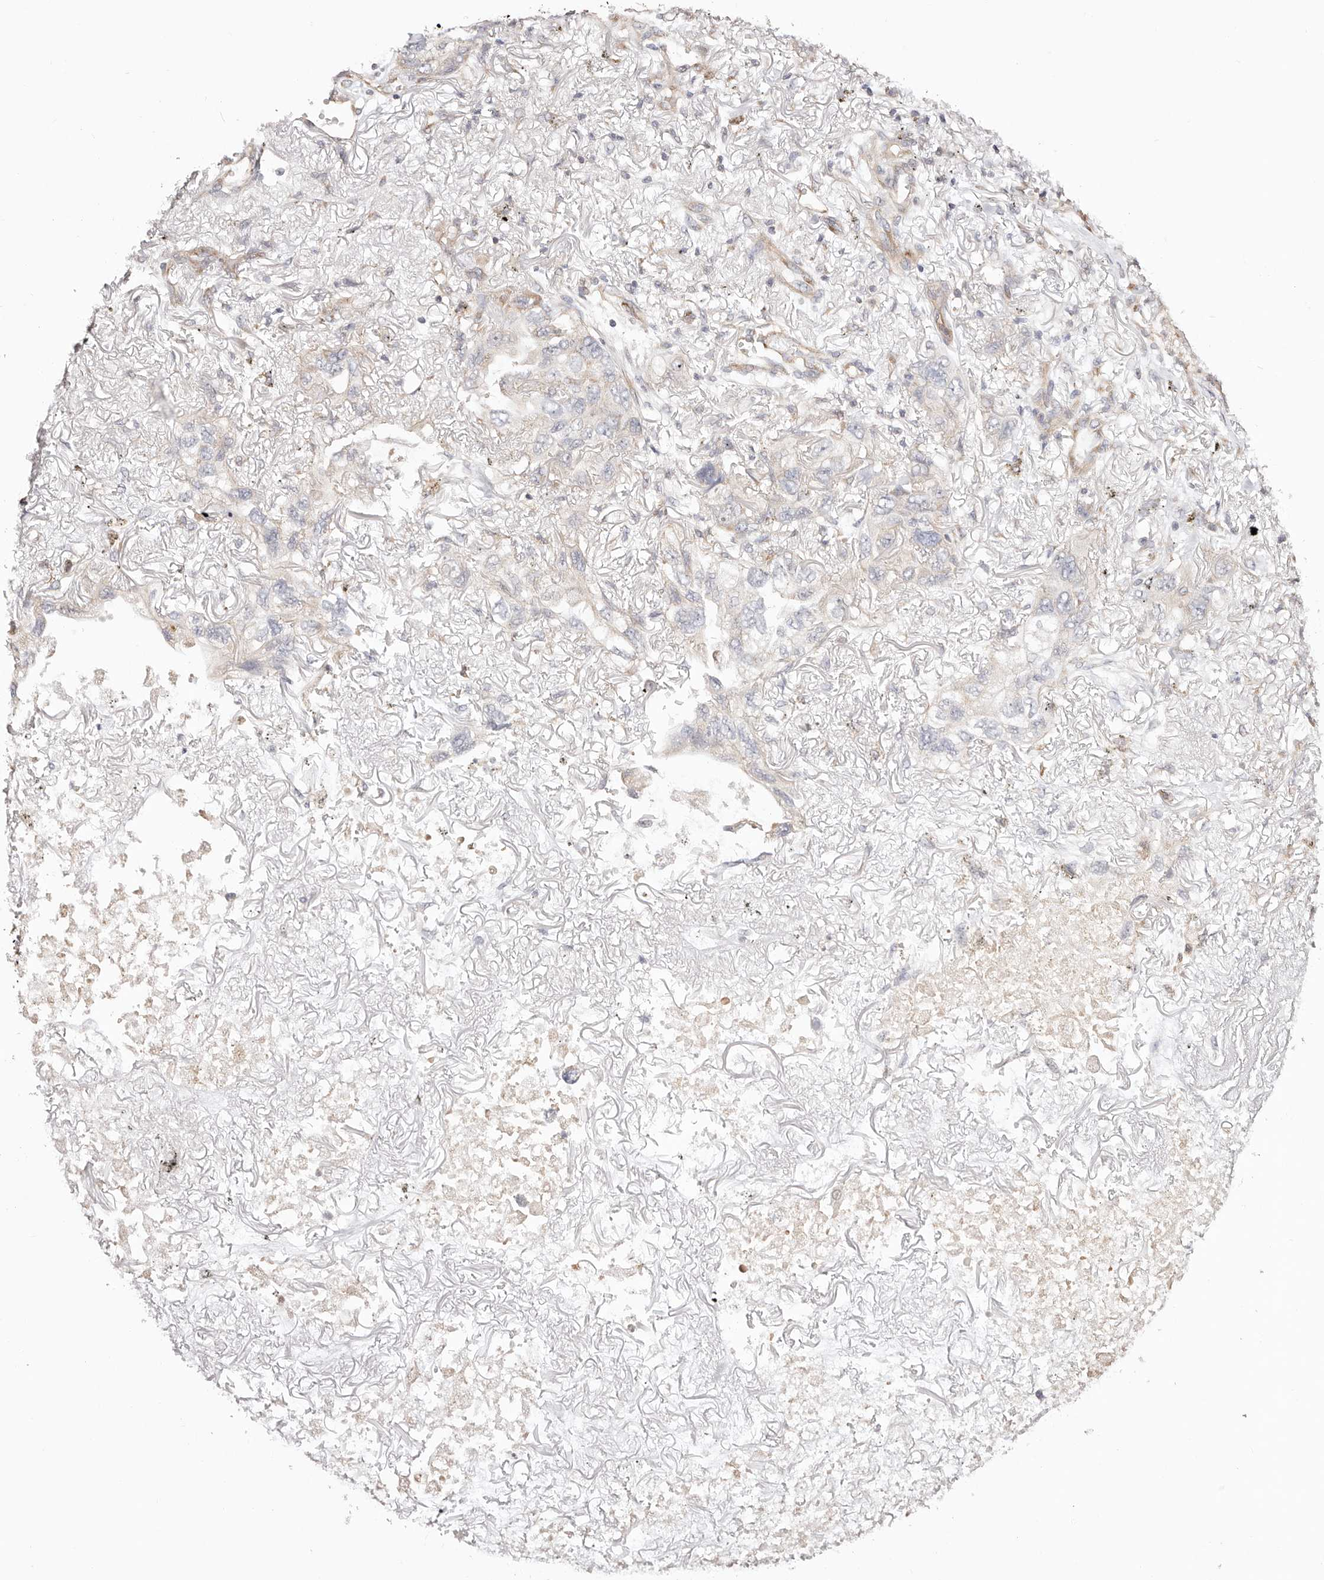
{"staining": {"intensity": "negative", "quantity": "none", "location": "none"}, "tissue": "lung cancer", "cell_type": "Tumor cells", "image_type": "cancer", "snomed": [{"axis": "morphology", "description": "Squamous cell carcinoma, NOS"}, {"axis": "topography", "description": "Lung"}], "caption": "The photomicrograph displays no staining of tumor cells in lung squamous cell carcinoma. (Stains: DAB immunohistochemistry with hematoxylin counter stain, Microscopy: brightfield microscopy at high magnification).", "gene": "MAPK1", "patient": {"sex": "female", "age": 73}}